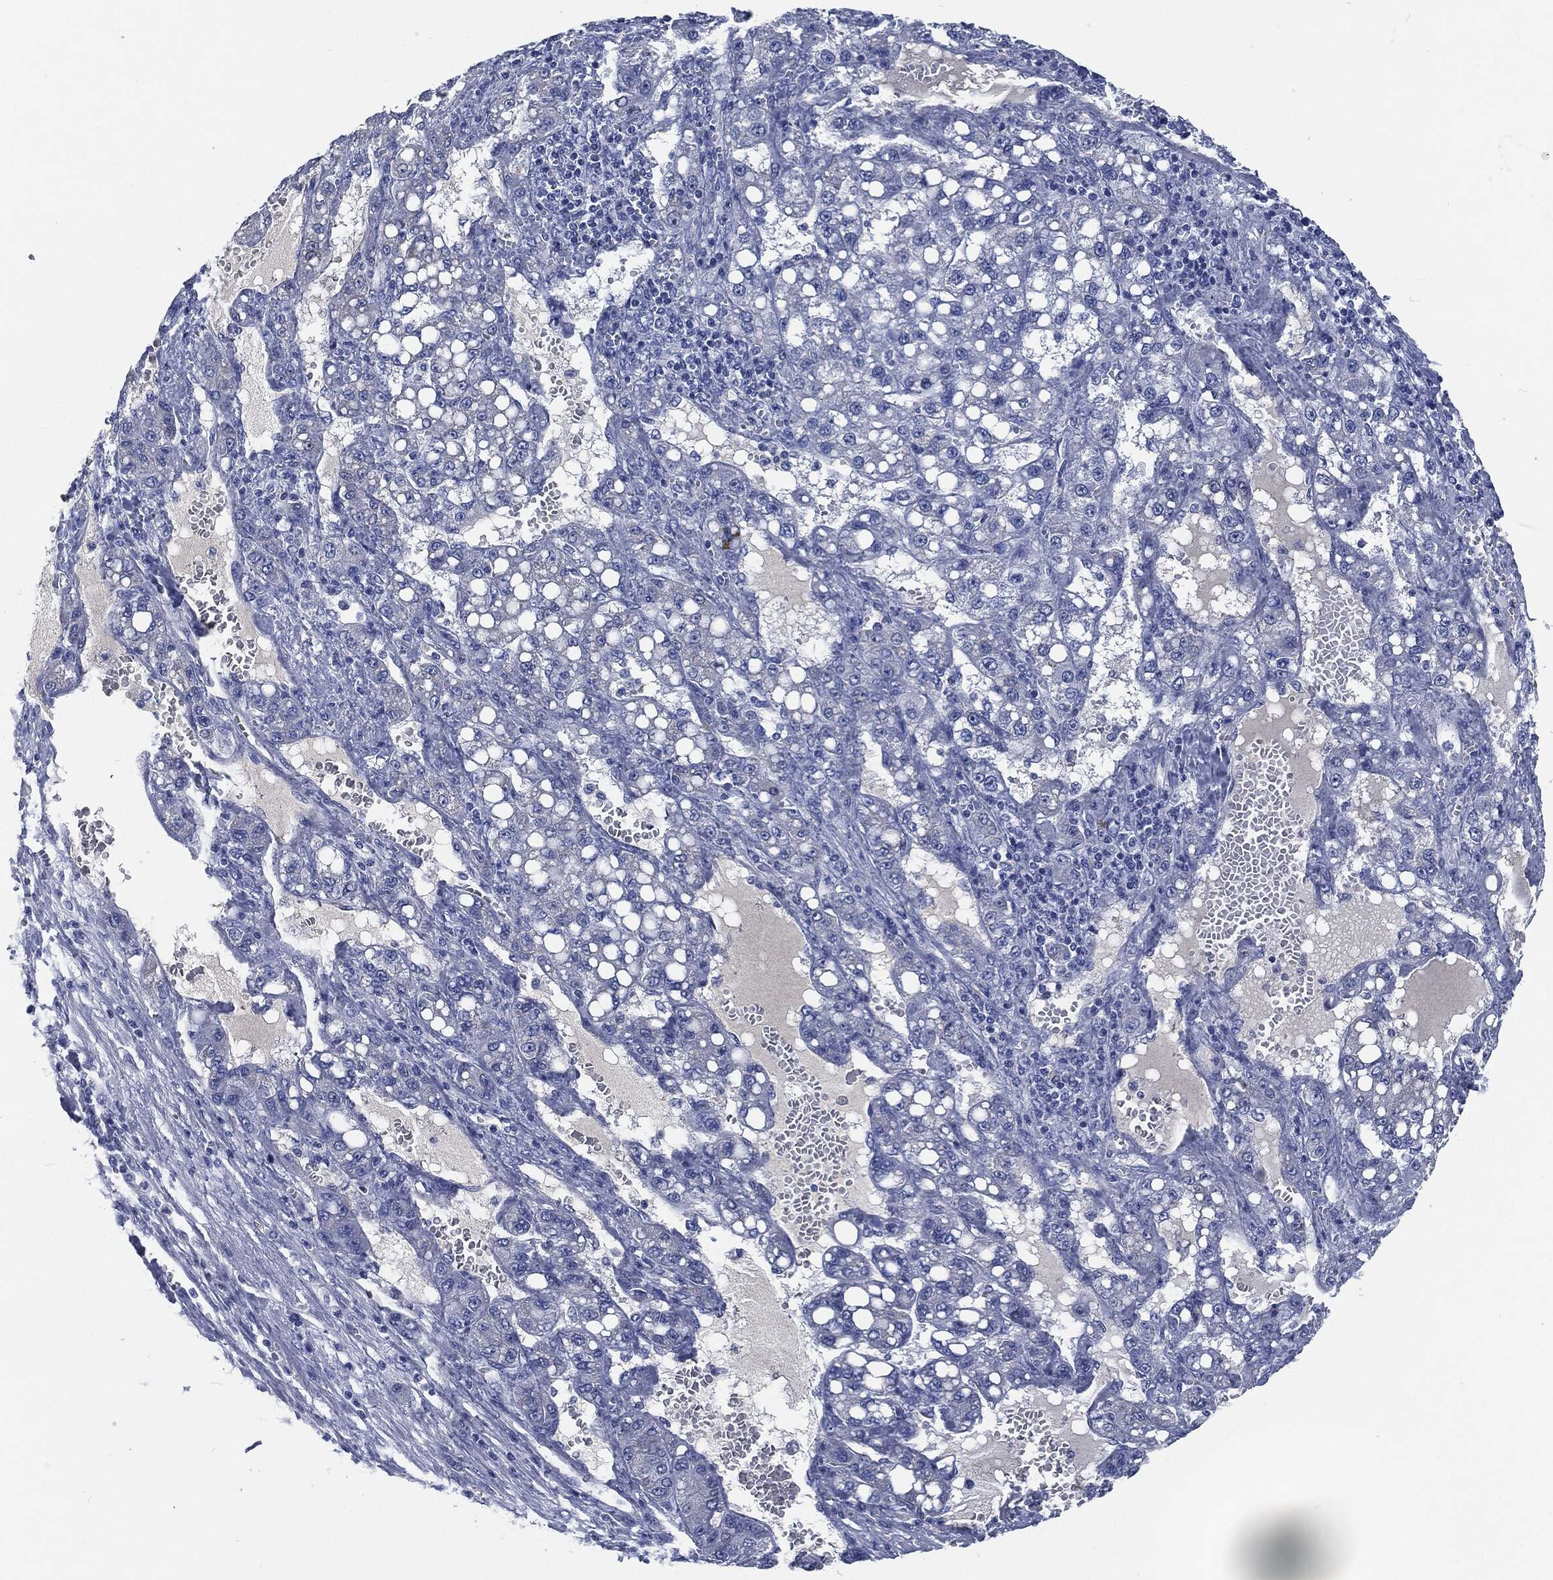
{"staining": {"intensity": "negative", "quantity": "none", "location": "none"}, "tissue": "liver cancer", "cell_type": "Tumor cells", "image_type": "cancer", "snomed": [{"axis": "morphology", "description": "Carcinoma, Hepatocellular, NOS"}, {"axis": "topography", "description": "Liver"}], "caption": "Liver cancer stained for a protein using IHC reveals no staining tumor cells.", "gene": "CD27", "patient": {"sex": "female", "age": 65}}